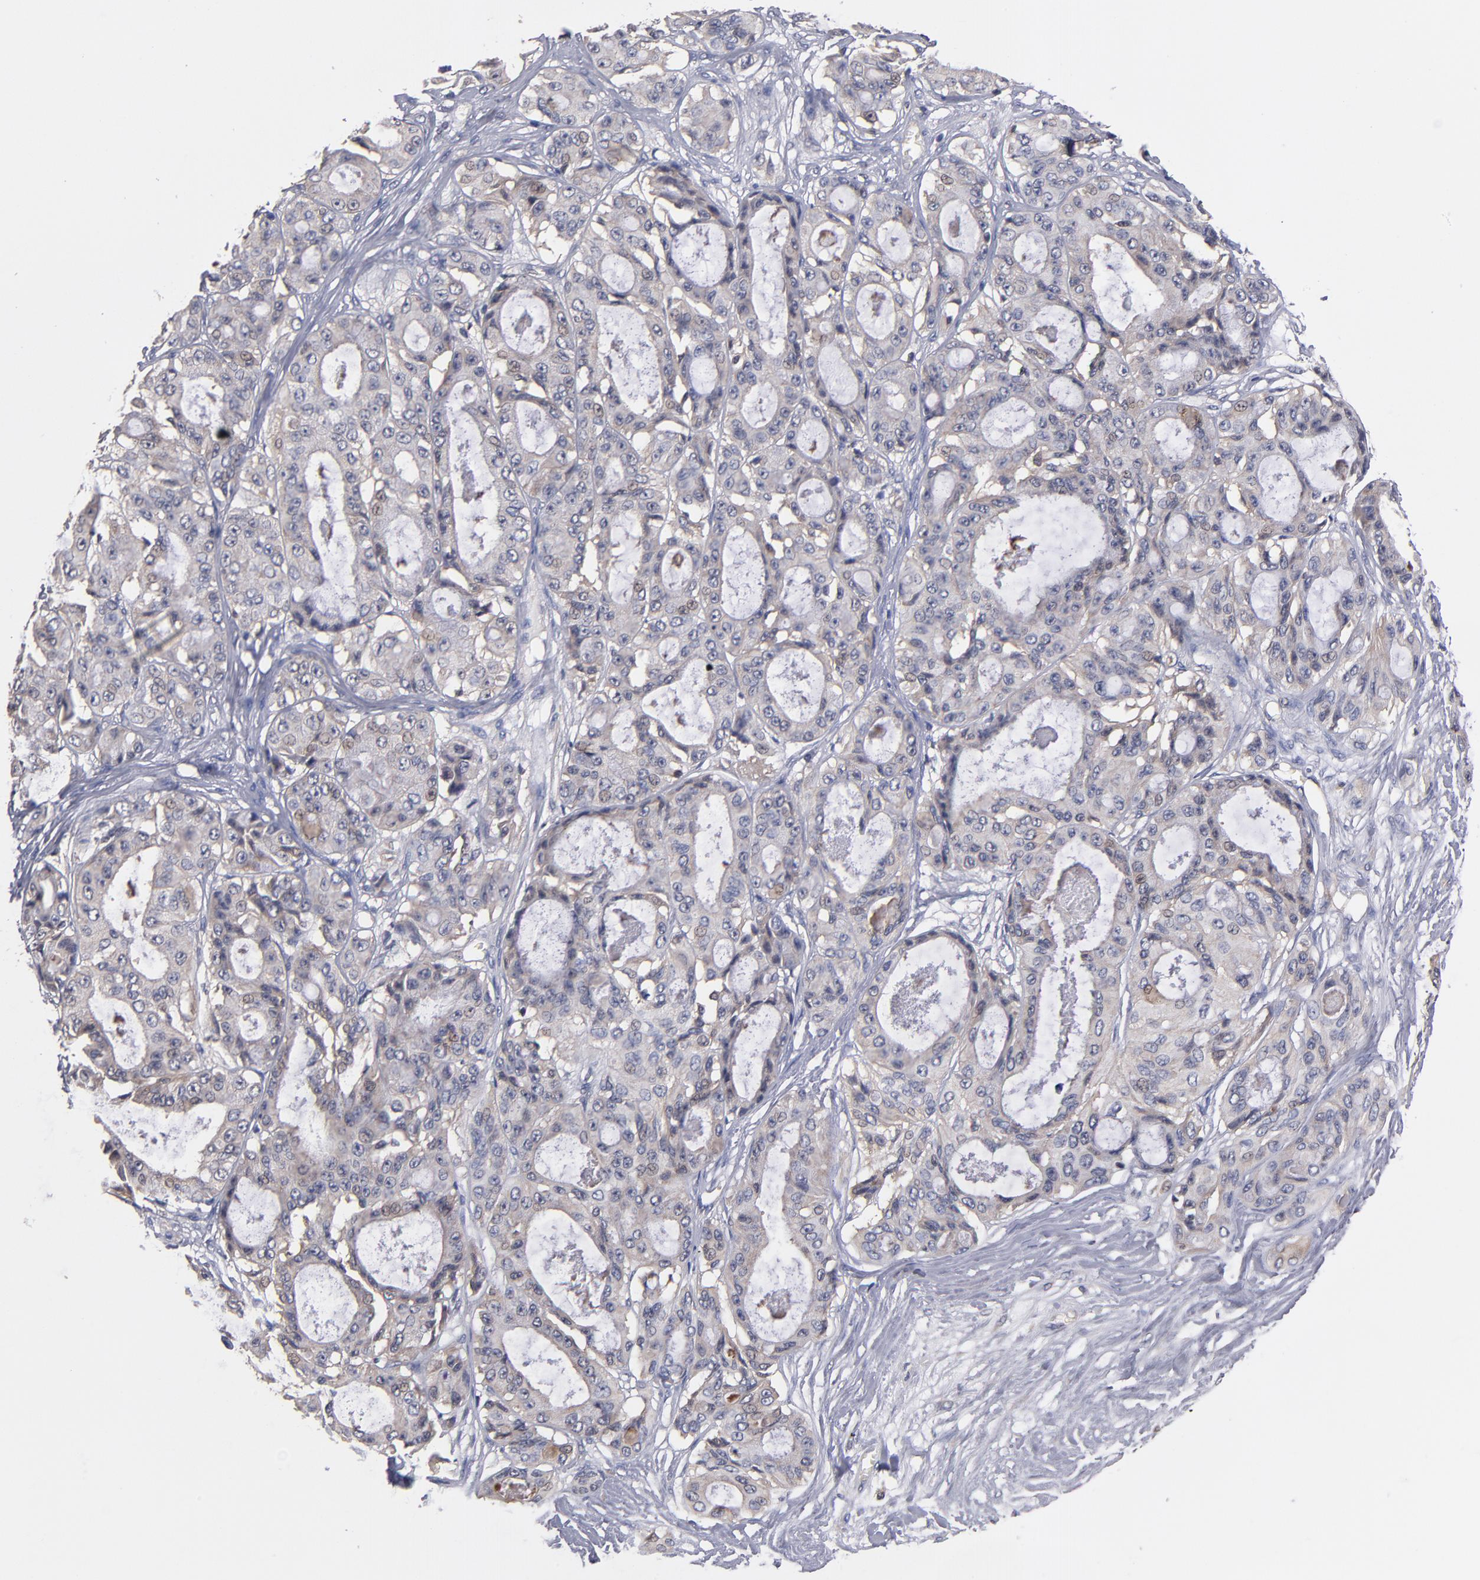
{"staining": {"intensity": "weak", "quantity": "<25%", "location": "cytoplasmic/membranous"}, "tissue": "ovarian cancer", "cell_type": "Tumor cells", "image_type": "cancer", "snomed": [{"axis": "morphology", "description": "Carcinoma, endometroid"}, {"axis": "topography", "description": "Ovary"}], "caption": "There is no significant expression in tumor cells of endometroid carcinoma (ovarian).", "gene": "GMFG", "patient": {"sex": "female", "age": 61}}